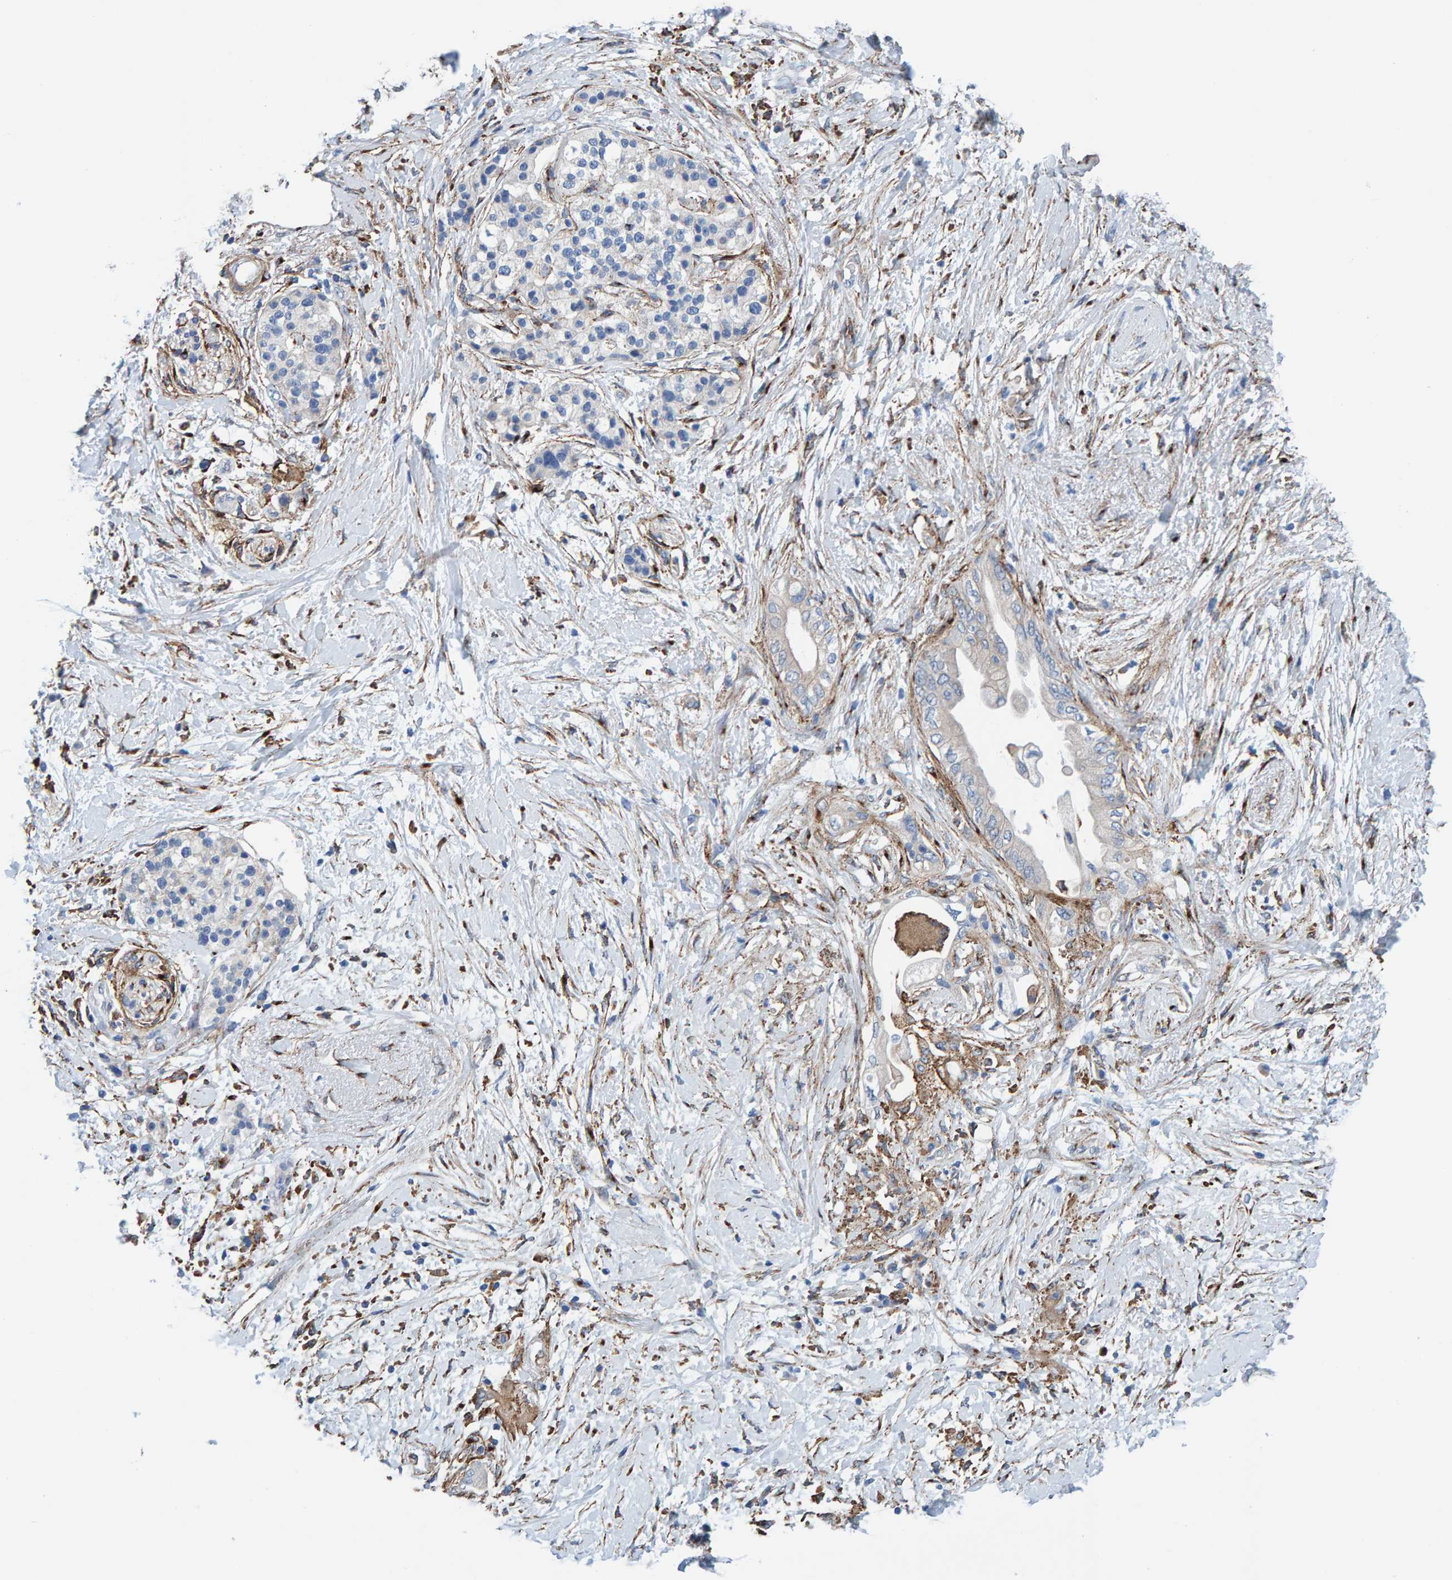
{"staining": {"intensity": "negative", "quantity": "none", "location": "none"}, "tissue": "pancreatic cancer", "cell_type": "Tumor cells", "image_type": "cancer", "snomed": [{"axis": "morphology", "description": "Normal tissue, NOS"}, {"axis": "morphology", "description": "Adenocarcinoma, NOS"}, {"axis": "topography", "description": "Pancreas"}, {"axis": "topography", "description": "Duodenum"}], "caption": "Immunohistochemical staining of human pancreatic cancer reveals no significant positivity in tumor cells.", "gene": "LRP1", "patient": {"sex": "female", "age": 60}}